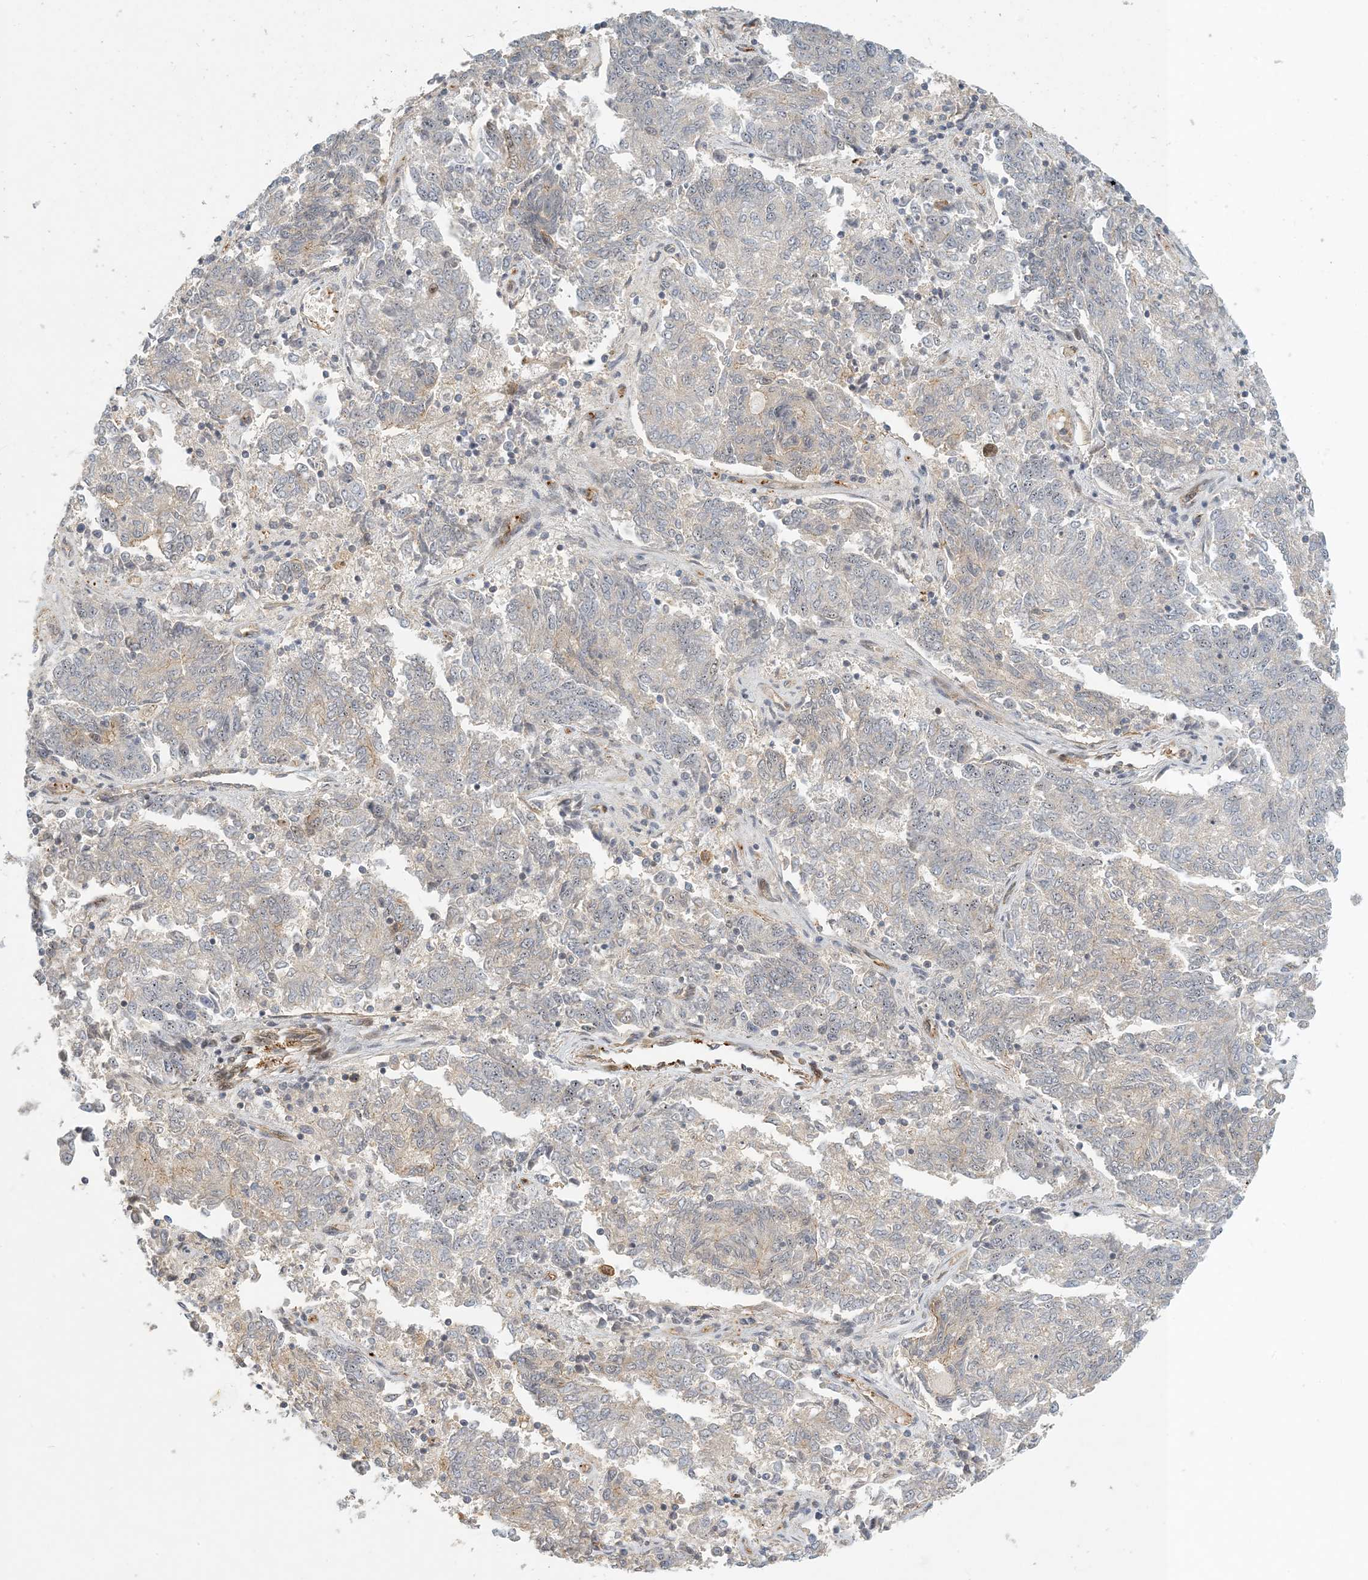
{"staining": {"intensity": "negative", "quantity": "none", "location": "none"}, "tissue": "endometrial cancer", "cell_type": "Tumor cells", "image_type": "cancer", "snomed": [{"axis": "morphology", "description": "Adenocarcinoma, NOS"}, {"axis": "topography", "description": "Endometrium"}], "caption": "DAB immunohistochemical staining of human endometrial adenocarcinoma shows no significant positivity in tumor cells.", "gene": "MAPKBP1", "patient": {"sex": "female", "age": 80}}